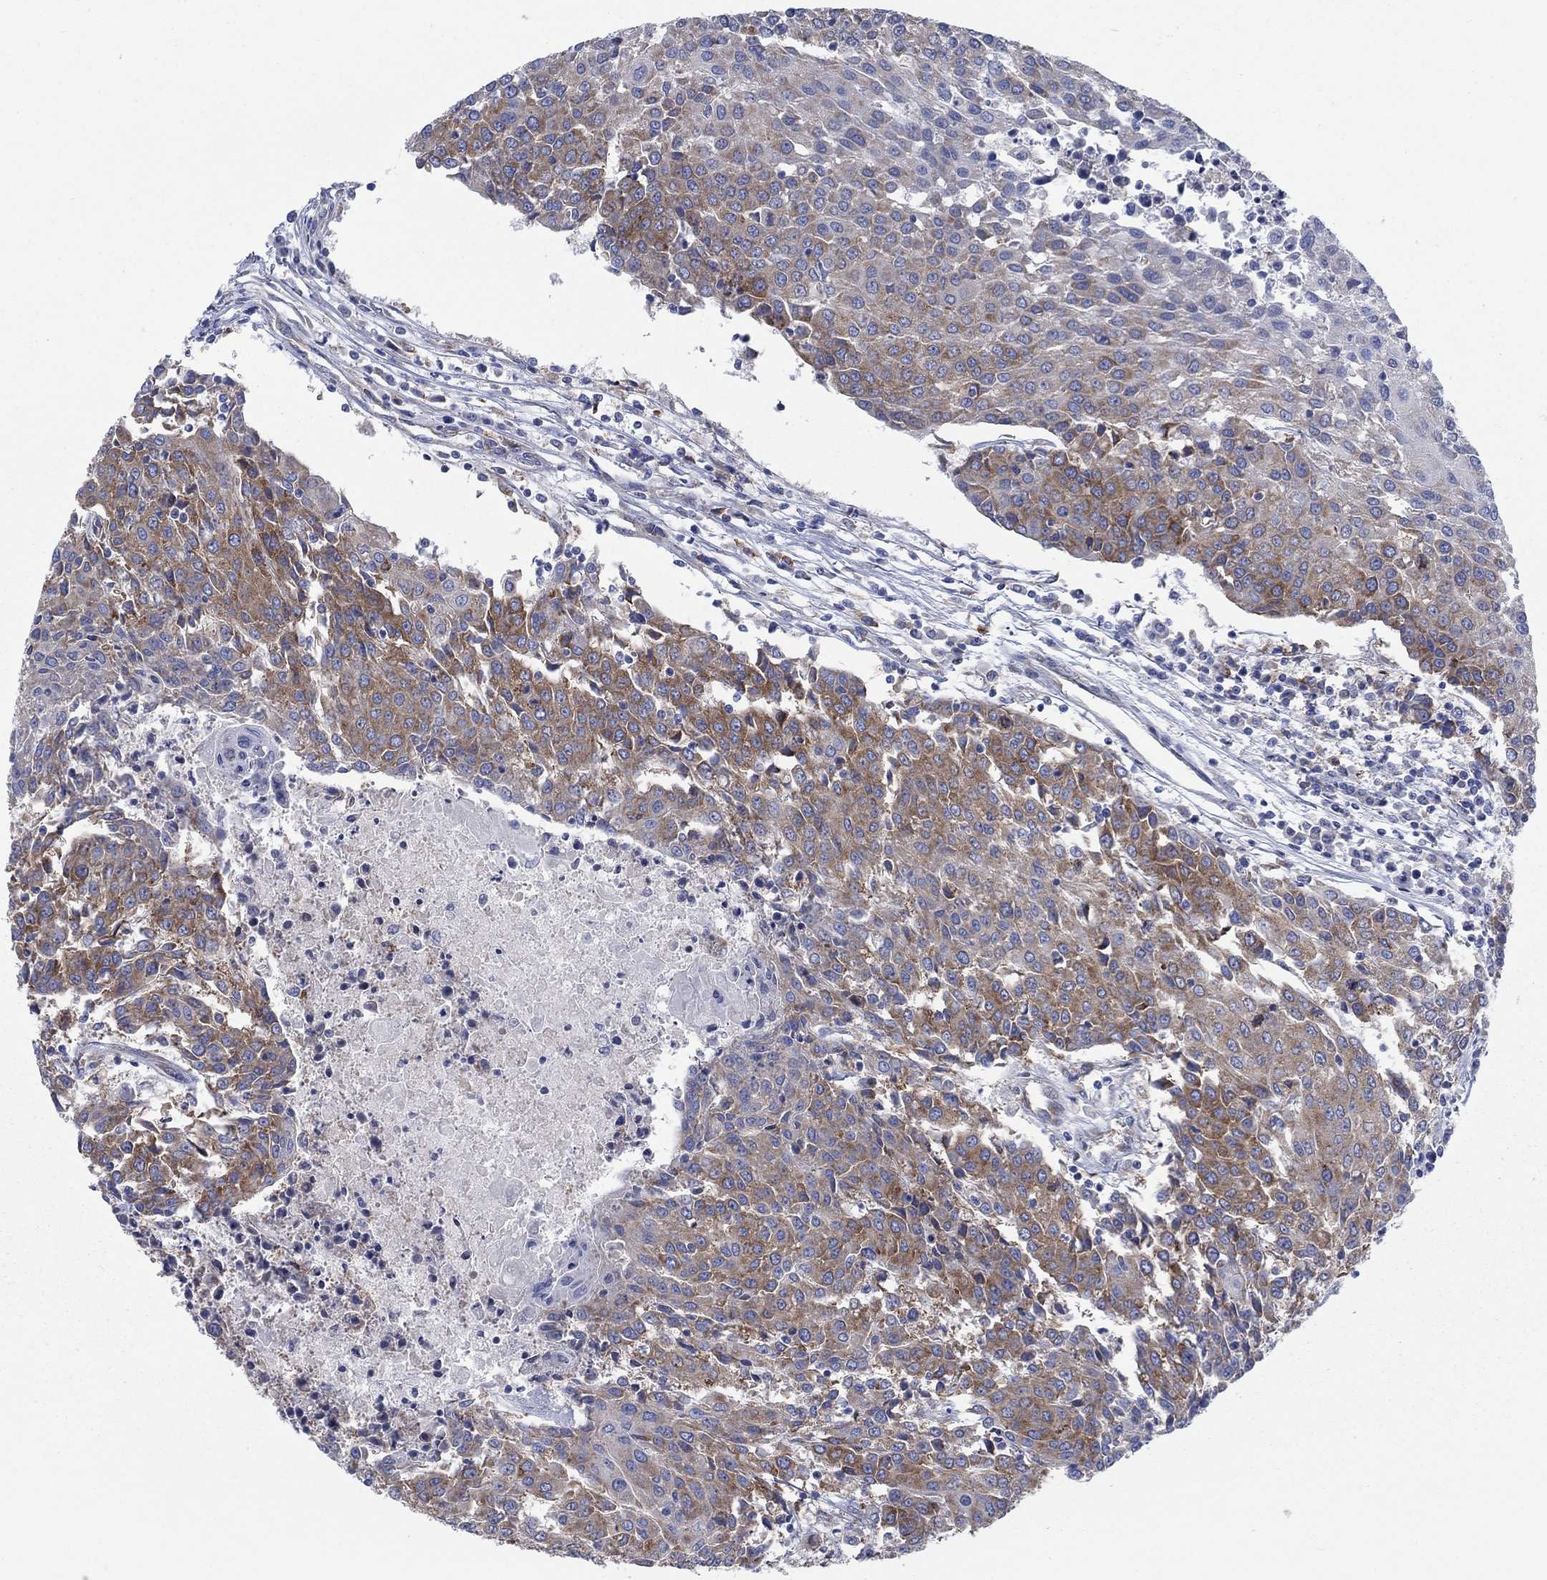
{"staining": {"intensity": "strong", "quantity": "<25%", "location": "cytoplasmic/membranous"}, "tissue": "urothelial cancer", "cell_type": "Tumor cells", "image_type": "cancer", "snomed": [{"axis": "morphology", "description": "Urothelial carcinoma, High grade"}, {"axis": "topography", "description": "Urinary bladder"}], "caption": "Tumor cells reveal medium levels of strong cytoplasmic/membranous expression in about <25% of cells in urothelial carcinoma (high-grade). (DAB IHC with brightfield microscopy, high magnification).", "gene": "TMEM59", "patient": {"sex": "female", "age": 85}}